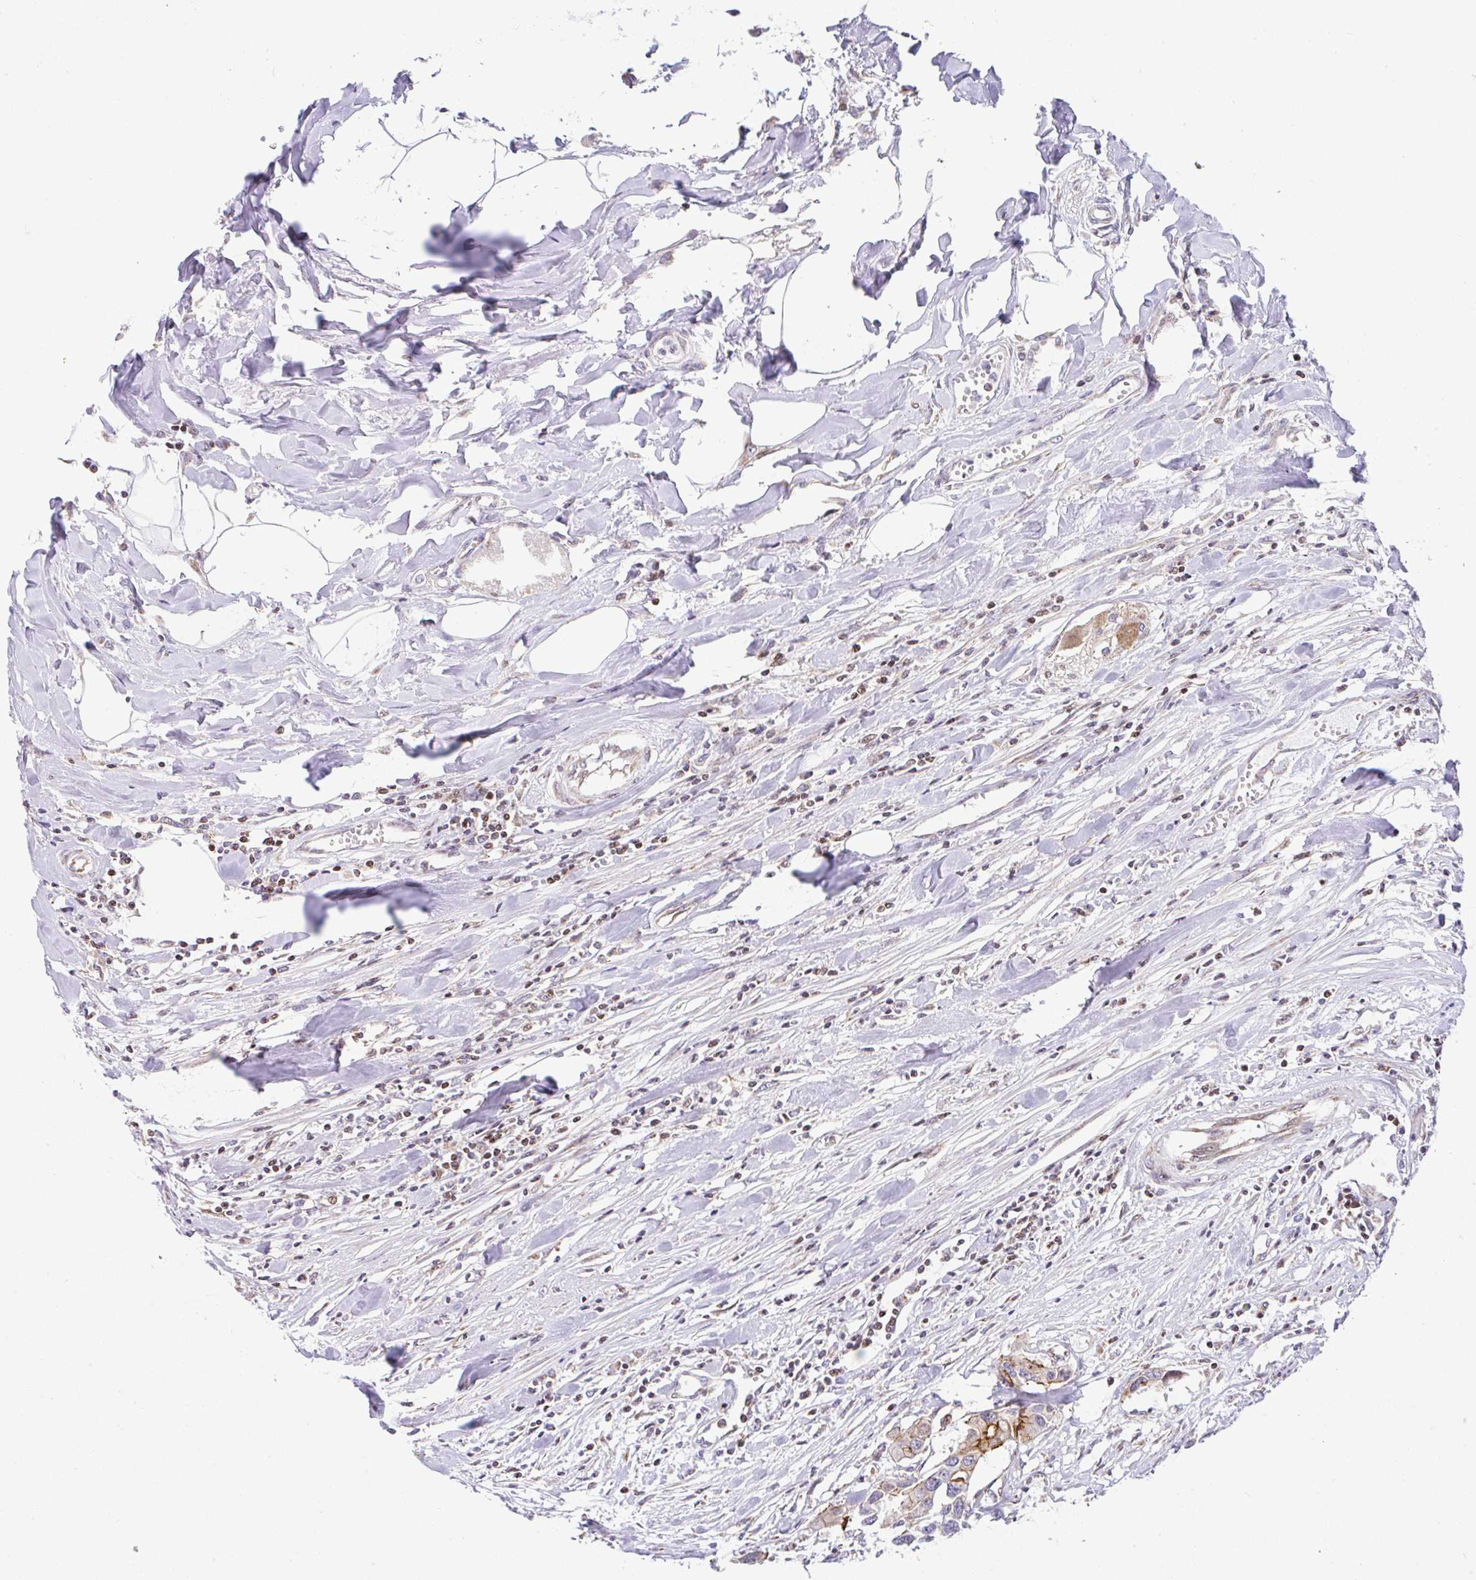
{"staining": {"intensity": "moderate", "quantity": "<25%", "location": "cytoplasmic/membranous"}, "tissue": "colorectal cancer", "cell_type": "Tumor cells", "image_type": "cancer", "snomed": [{"axis": "morphology", "description": "Adenocarcinoma, NOS"}, {"axis": "topography", "description": "Colon"}], "caption": "About <25% of tumor cells in human colorectal cancer (adenocarcinoma) exhibit moderate cytoplasmic/membranous protein staining as visualized by brown immunohistochemical staining.", "gene": "FIGNL1", "patient": {"sex": "male", "age": 77}}